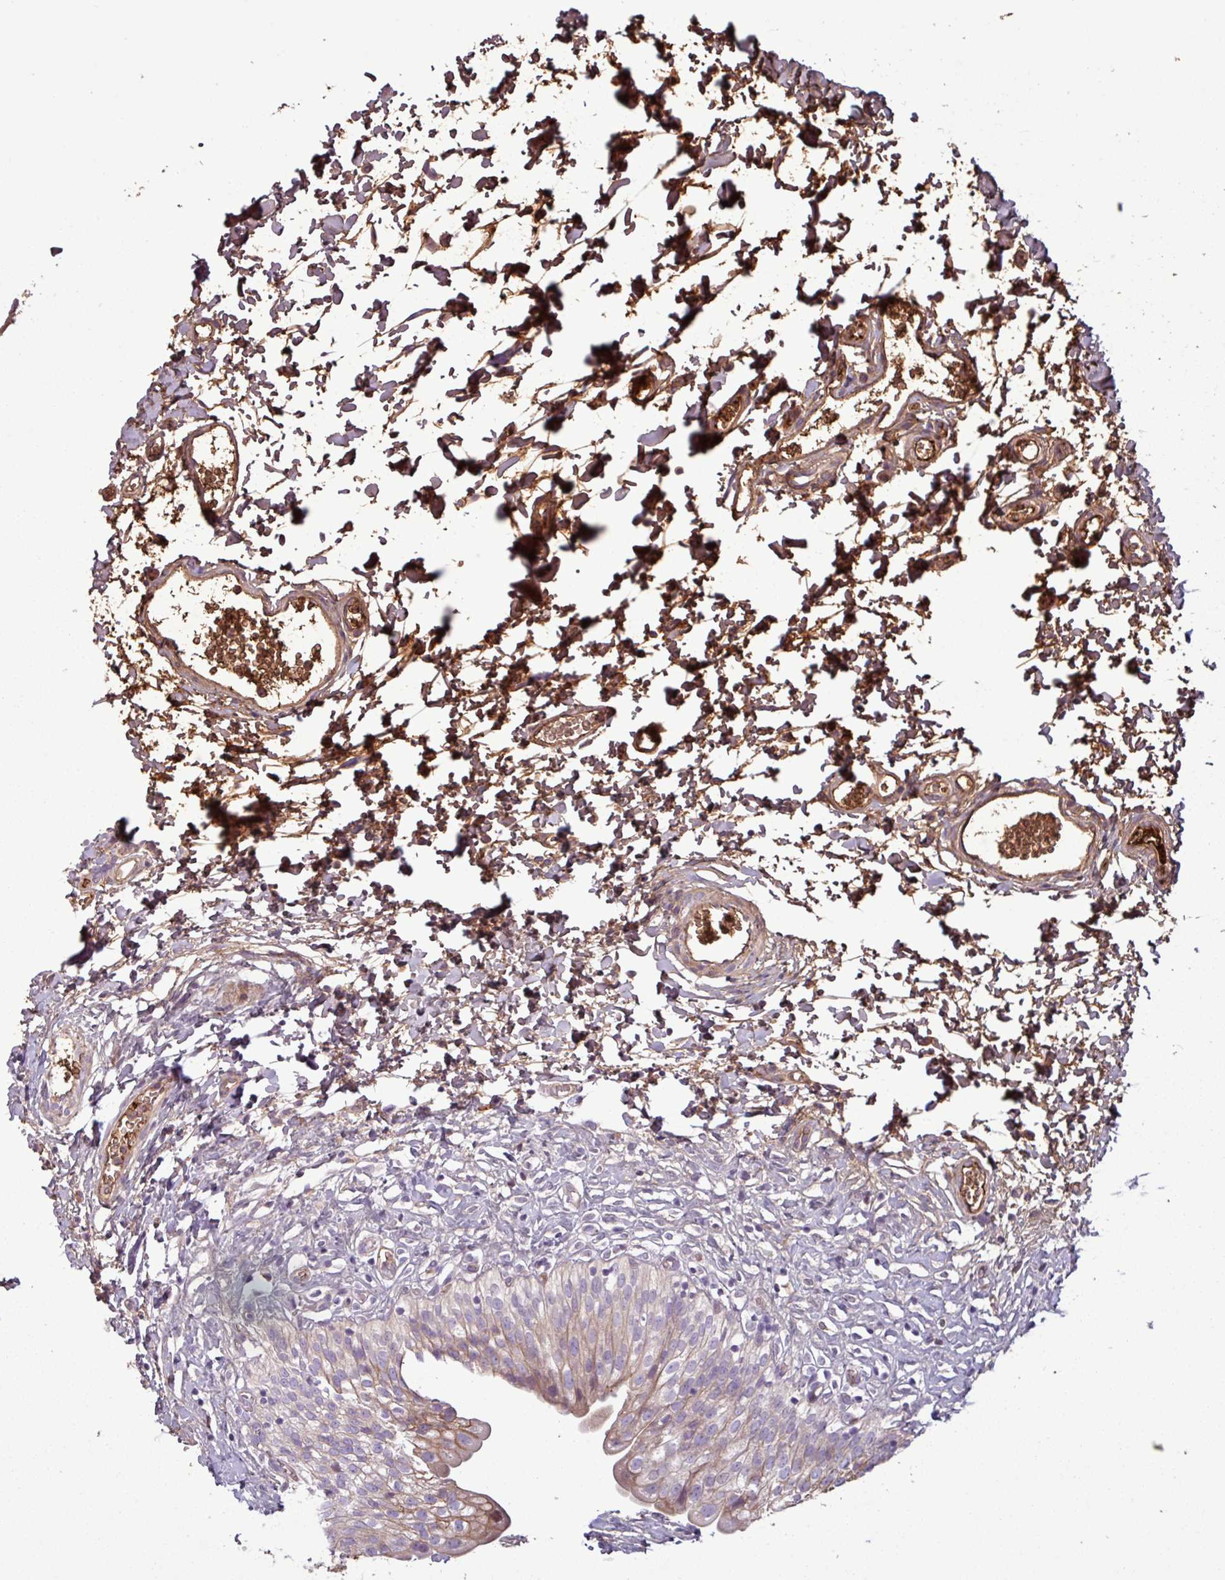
{"staining": {"intensity": "moderate", "quantity": "25%-75%", "location": "cytoplasmic/membranous"}, "tissue": "urinary bladder", "cell_type": "Urothelial cells", "image_type": "normal", "snomed": [{"axis": "morphology", "description": "Normal tissue, NOS"}, {"axis": "topography", "description": "Urinary bladder"}], "caption": "A brown stain highlights moderate cytoplasmic/membranous staining of a protein in urothelial cells of benign human urinary bladder. (DAB (3,3'-diaminobenzidine) IHC, brown staining for protein, blue staining for nuclei).", "gene": "C4A", "patient": {"sex": "male", "age": 51}}